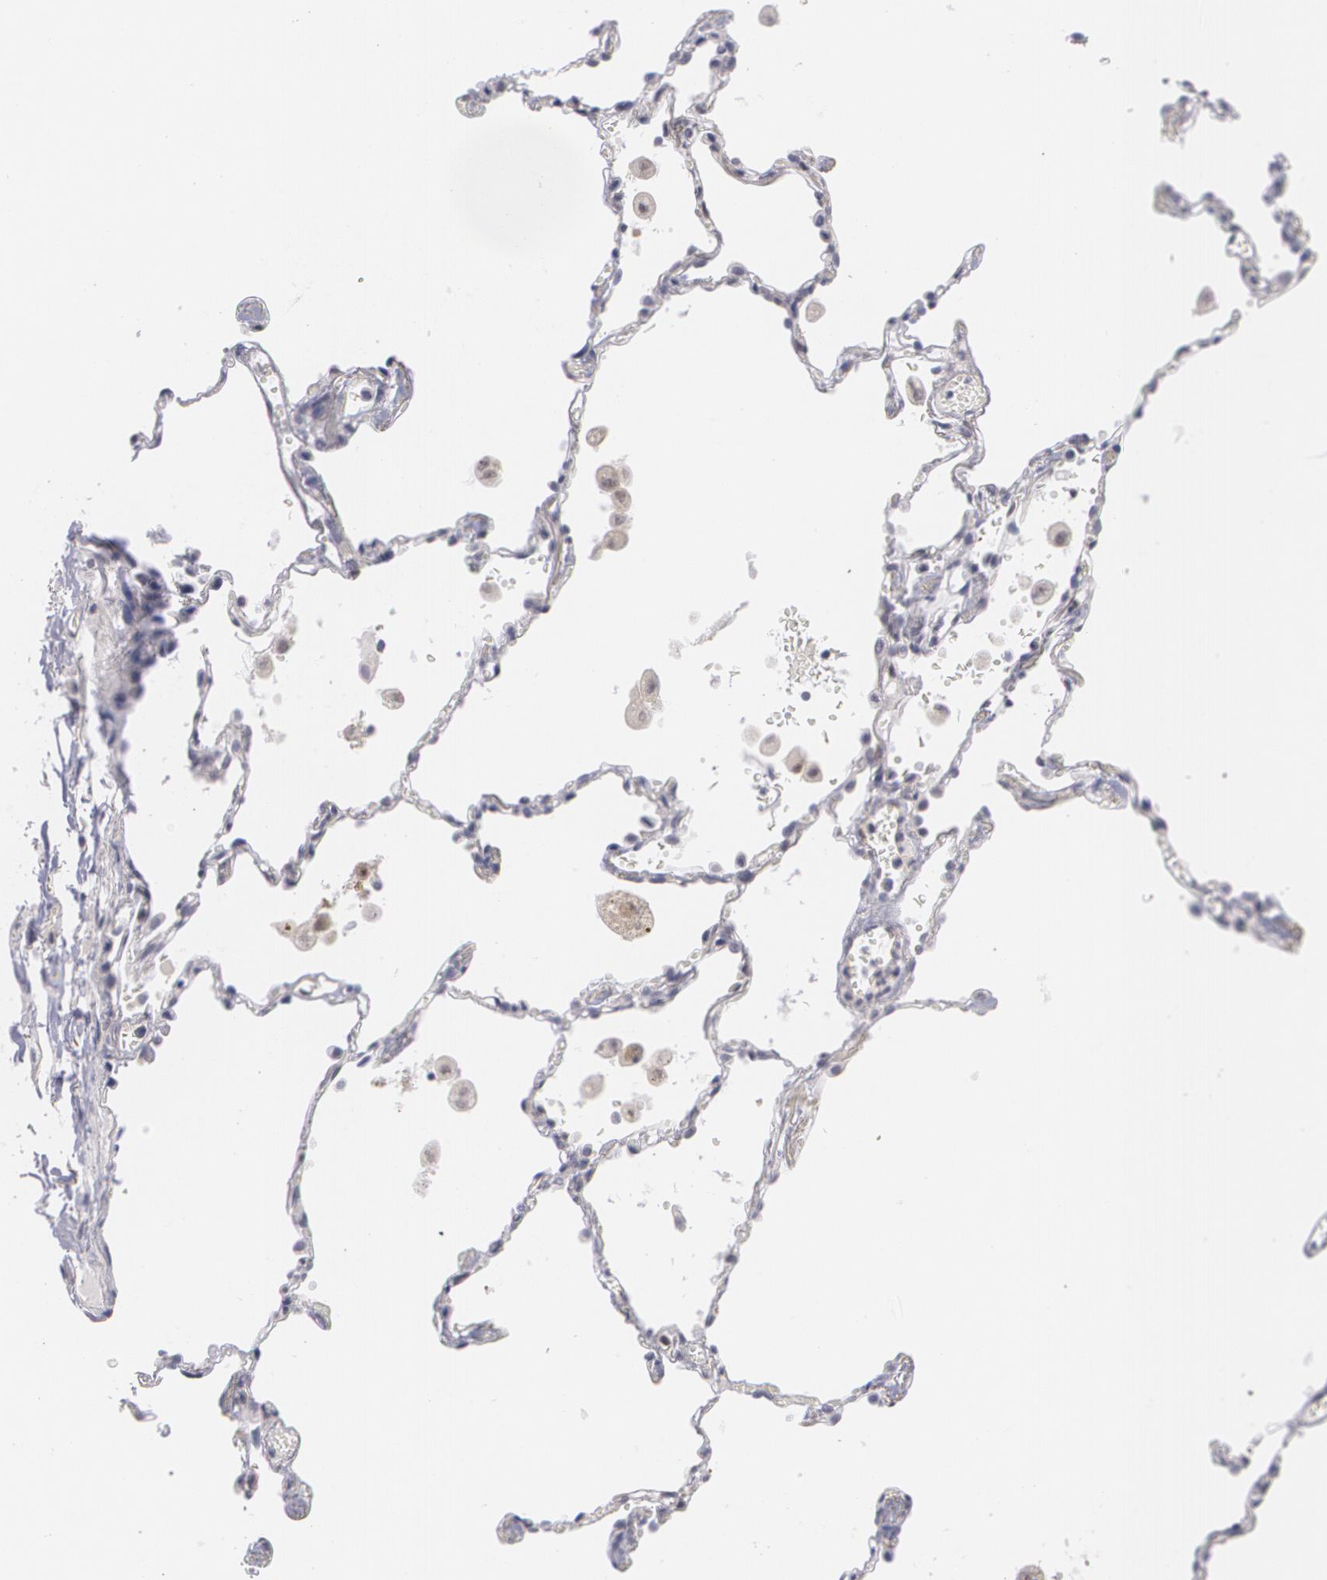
{"staining": {"intensity": "negative", "quantity": "none", "location": "none"}, "tissue": "lung", "cell_type": "Alveolar cells", "image_type": "normal", "snomed": [{"axis": "morphology", "description": "Normal tissue, NOS"}, {"axis": "topography", "description": "Lung"}], "caption": "The histopathology image demonstrates no staining of alveolar cells in normal lung. The staining is performed using DAB brown chromogen with nuclei counter-stained in using hematoxylin.", "gene": "BCL10", "patient": {"sex": "male", "age": 71}}